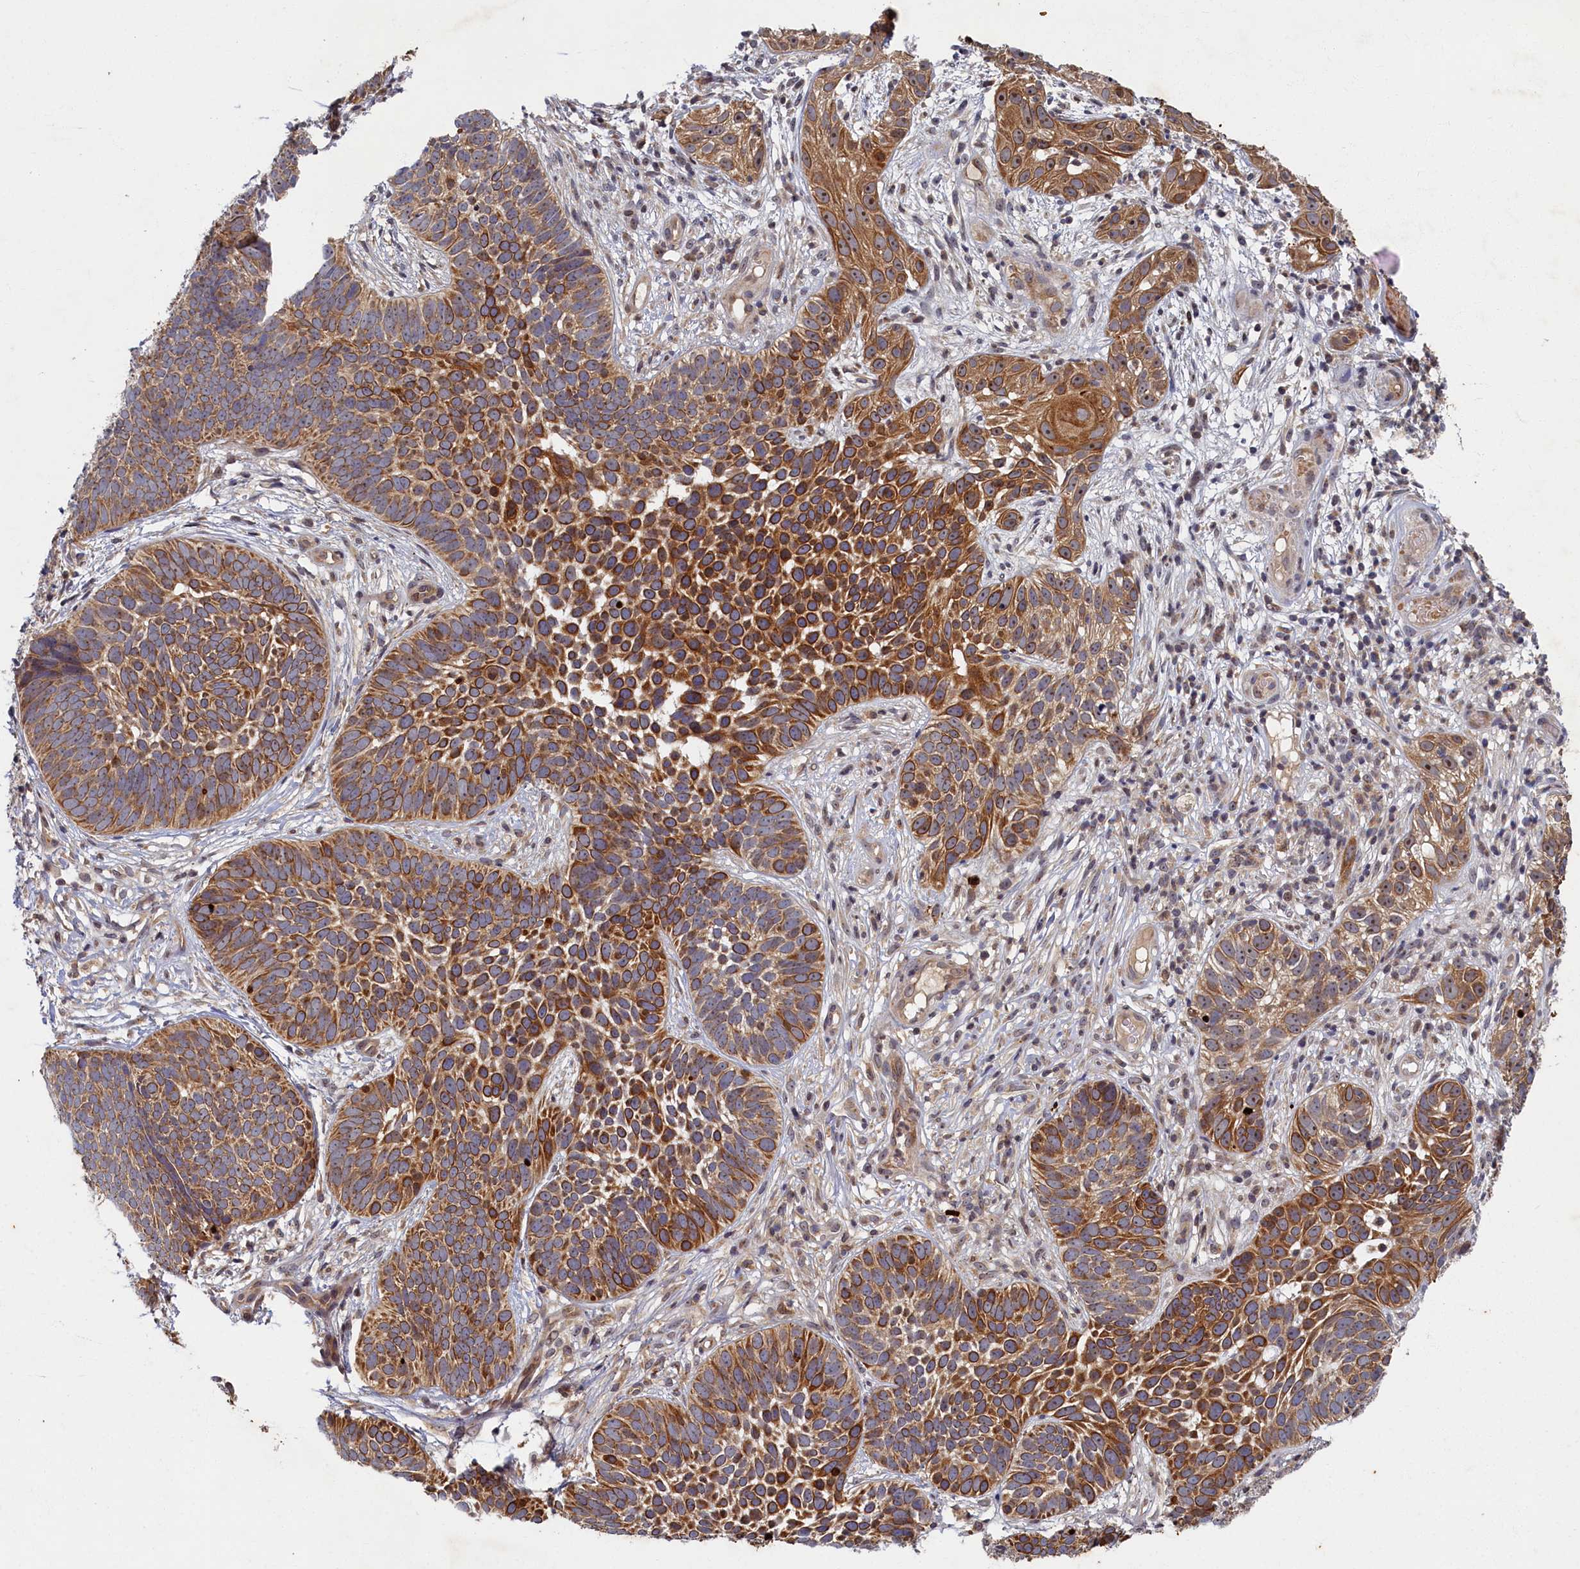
{"staining": {"intensity": "strong", "quantity": ">75%", "location": "cytoplasmic/membranous"}, "tissue": "skin cancer", "cell_type": "Tumor cells", "image_type": "cancer", "snomed": [{"axis": "morphology", "description": "Basal cell carcinoma"}, {"axis": "topography", "description": "Skin"}], "caption": "High-power microscopy captured an IHC photomicrograph of skin basal cell carcinoma, revealing strong cytoplasmic/membranous expression in approximately >75% of tumor cells.", "gene": "CEP20", "patient": {"sex": "male", "age": 89}}